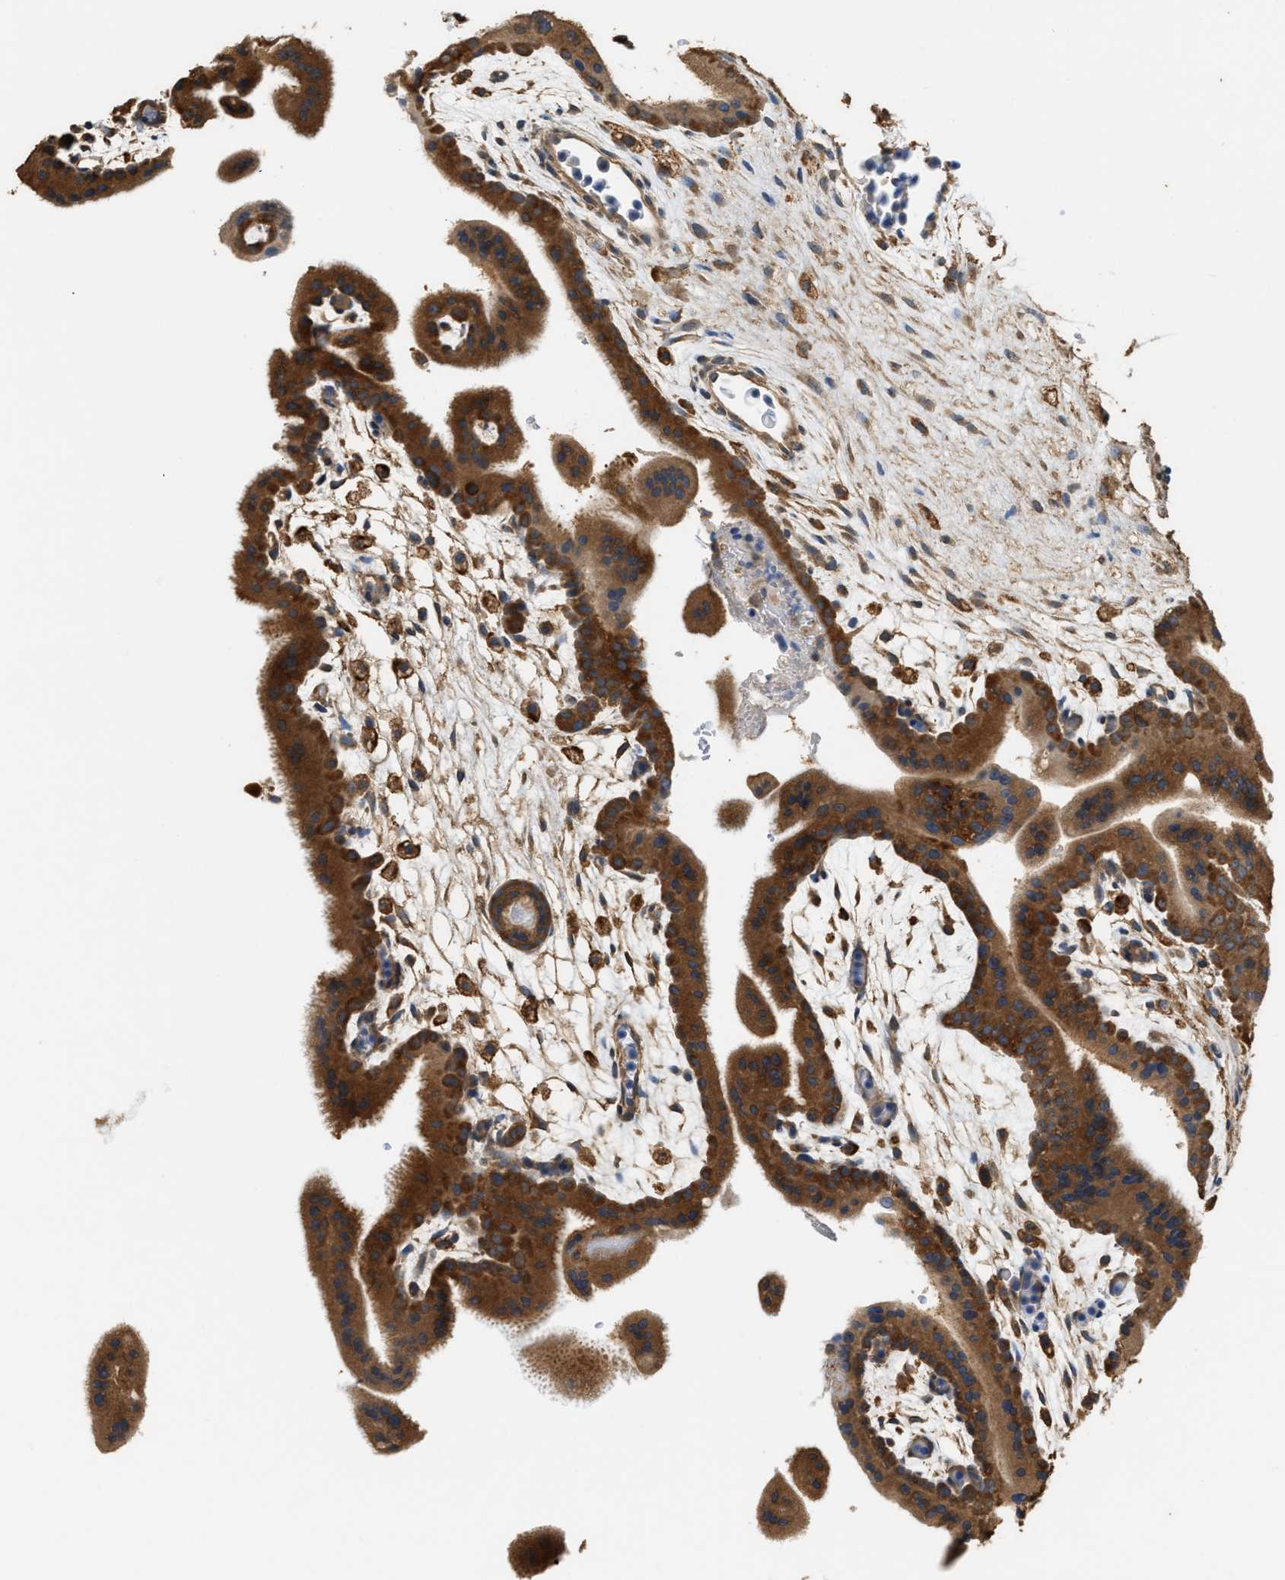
{"staining": {"intensity": "strong", "quantity": ">75%", "location": "cytoplasmic/membranous"}, "tissue": "placenta", "cell_type": "Decidual cells", "image_type": "normal", "snomed": [{"axis": "morphology", "description": "Normal tissue, NOS"}, {"axis": "topography", "description": "Placenta"}], "caption": "IHC photomicrograph of benign placenta: human placenta stained using immunohistochemistry demonstrates high levels of strong protein expression localized specifically in the cytoplasmic/membranous of decidual cells, appearing as a cytoplasmic/membranous brown color.", "gene": "GCN1", "patient": {"sex": "female", "age": 35}}